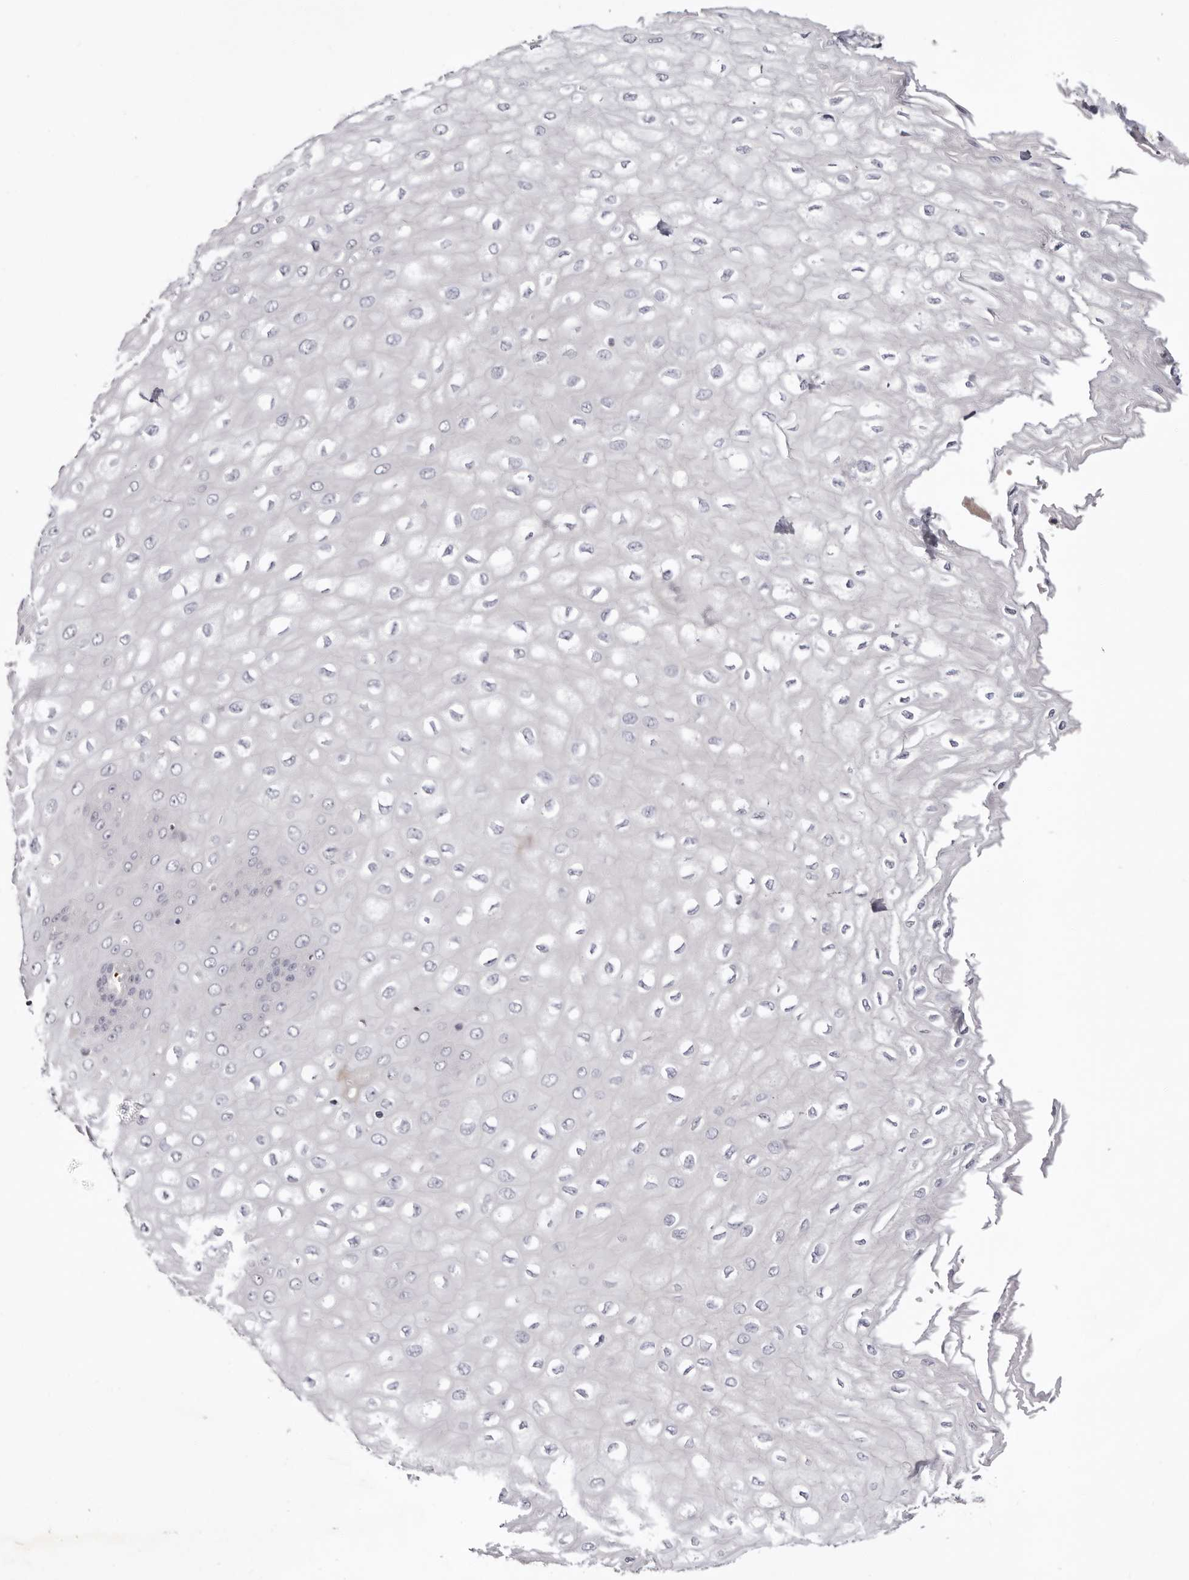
{"staining": {"intensity": "negative", "quantity": "none", "location": "none"}, "tissue": "esophagus", "cell_type": "Squamous epithelial cells", "image_type": "normal", "snomed": [{"axis": "morphology", "description": "Normal tissue, NOS"}, {"axis": "topography", "description": "Esophagus"}], "caption": "Immunohistochemistry (IHC) image of normal esophagus stained for a protein (brown), which exhibits no expression in squamous epithelial cells.", "gene": "LMLN", "patient": {"sex": "male", "age": 60}}